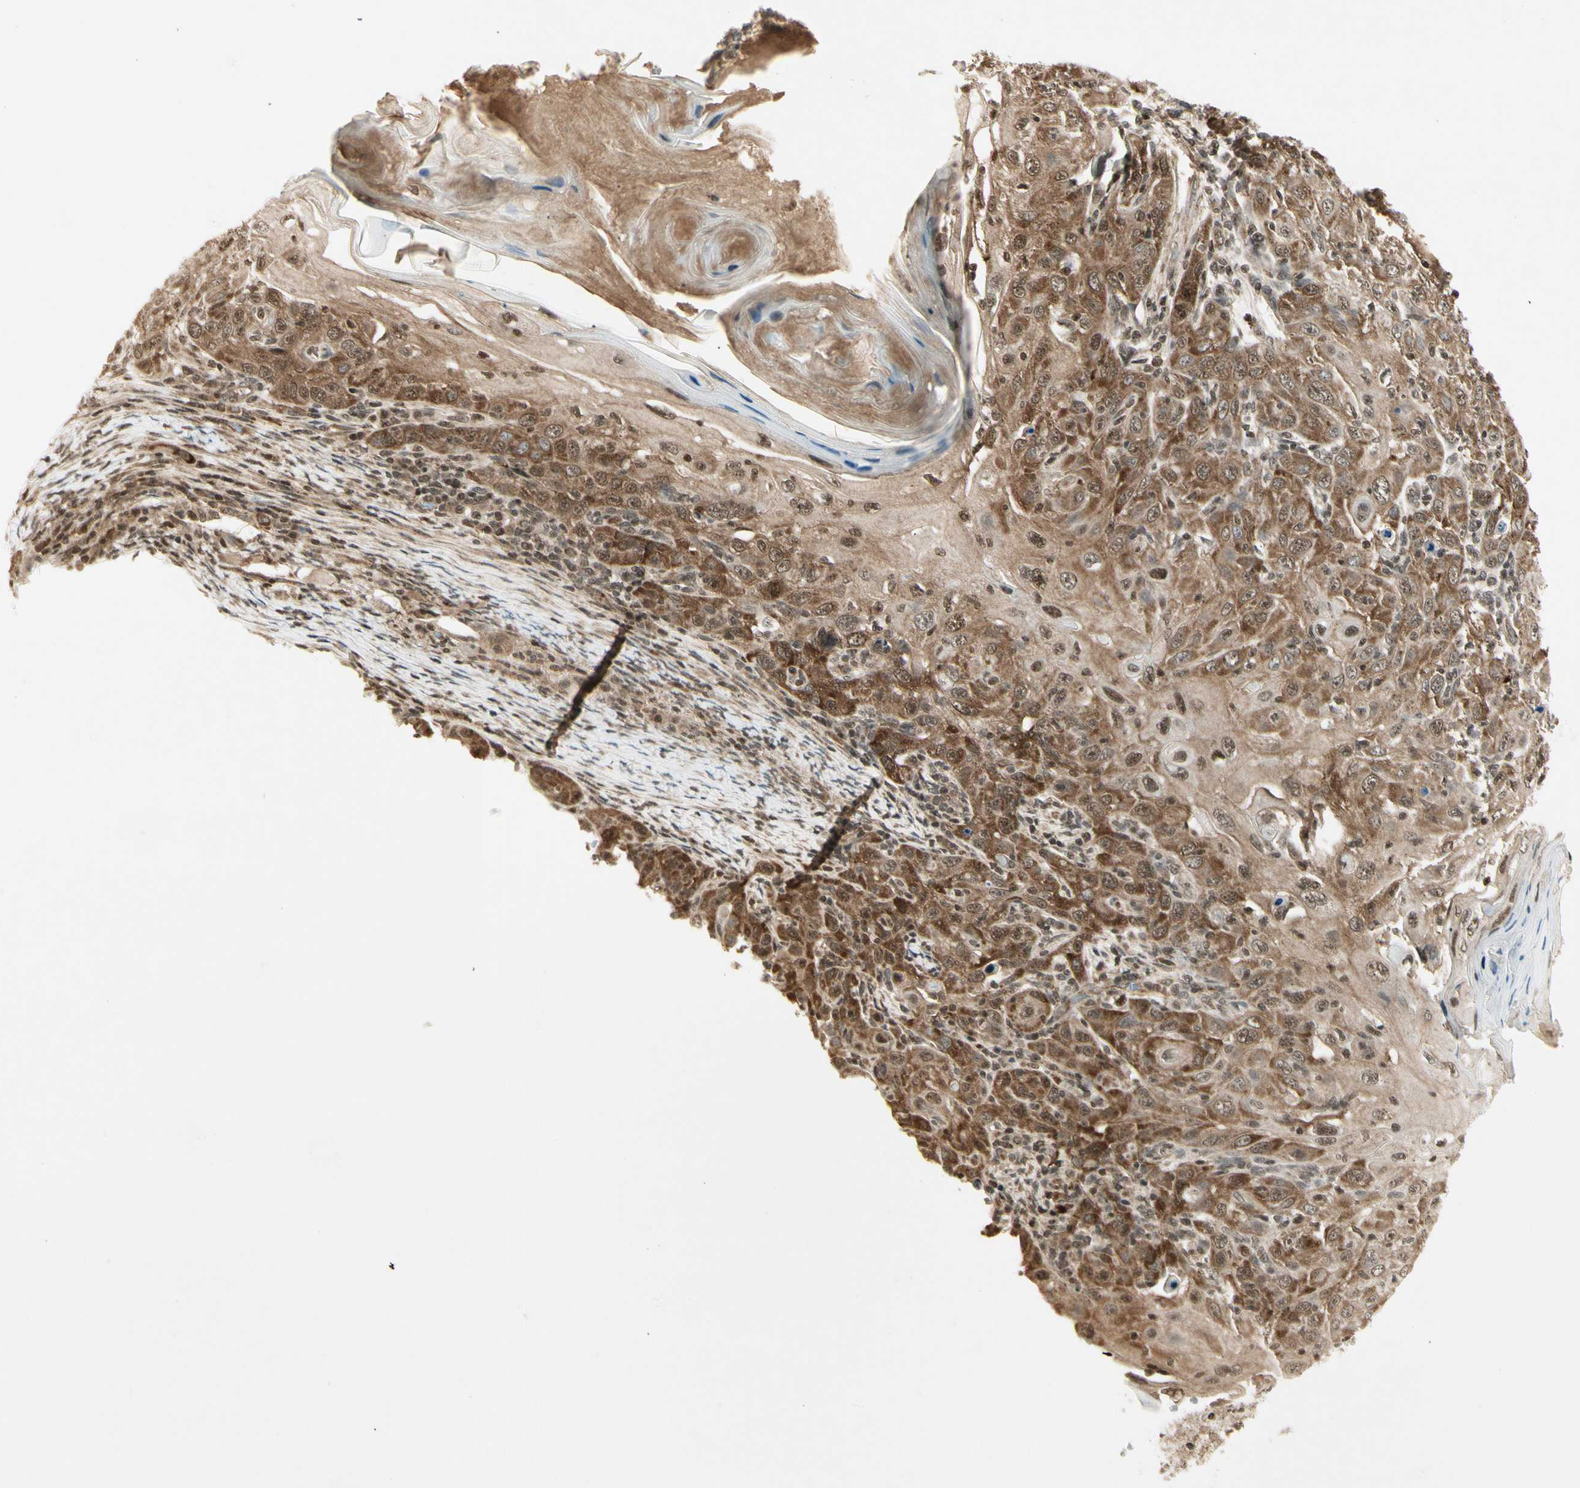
{"staining": {"intensity": "moderate", "quantity": ">75%", "location": "cytoplasmic/membranous"}, "tissue": "skin cancer", "cell_type": "Tumor cells", "image_type": "cancer", "snomed": [{"axis": "morphology", "description": "Squamous cell carcinoma, NOS"}, {"axis": "topography", "description": "Skin"}], "caption": "Immunohistochemistry of skin squamous cell carcinoma demonstrates medium levels of moderate cytoplasmic/membranous positivity in about >75% of tumor cells.", "gene": "SMN2", "patient": {"sex": "female", "age": 88}}